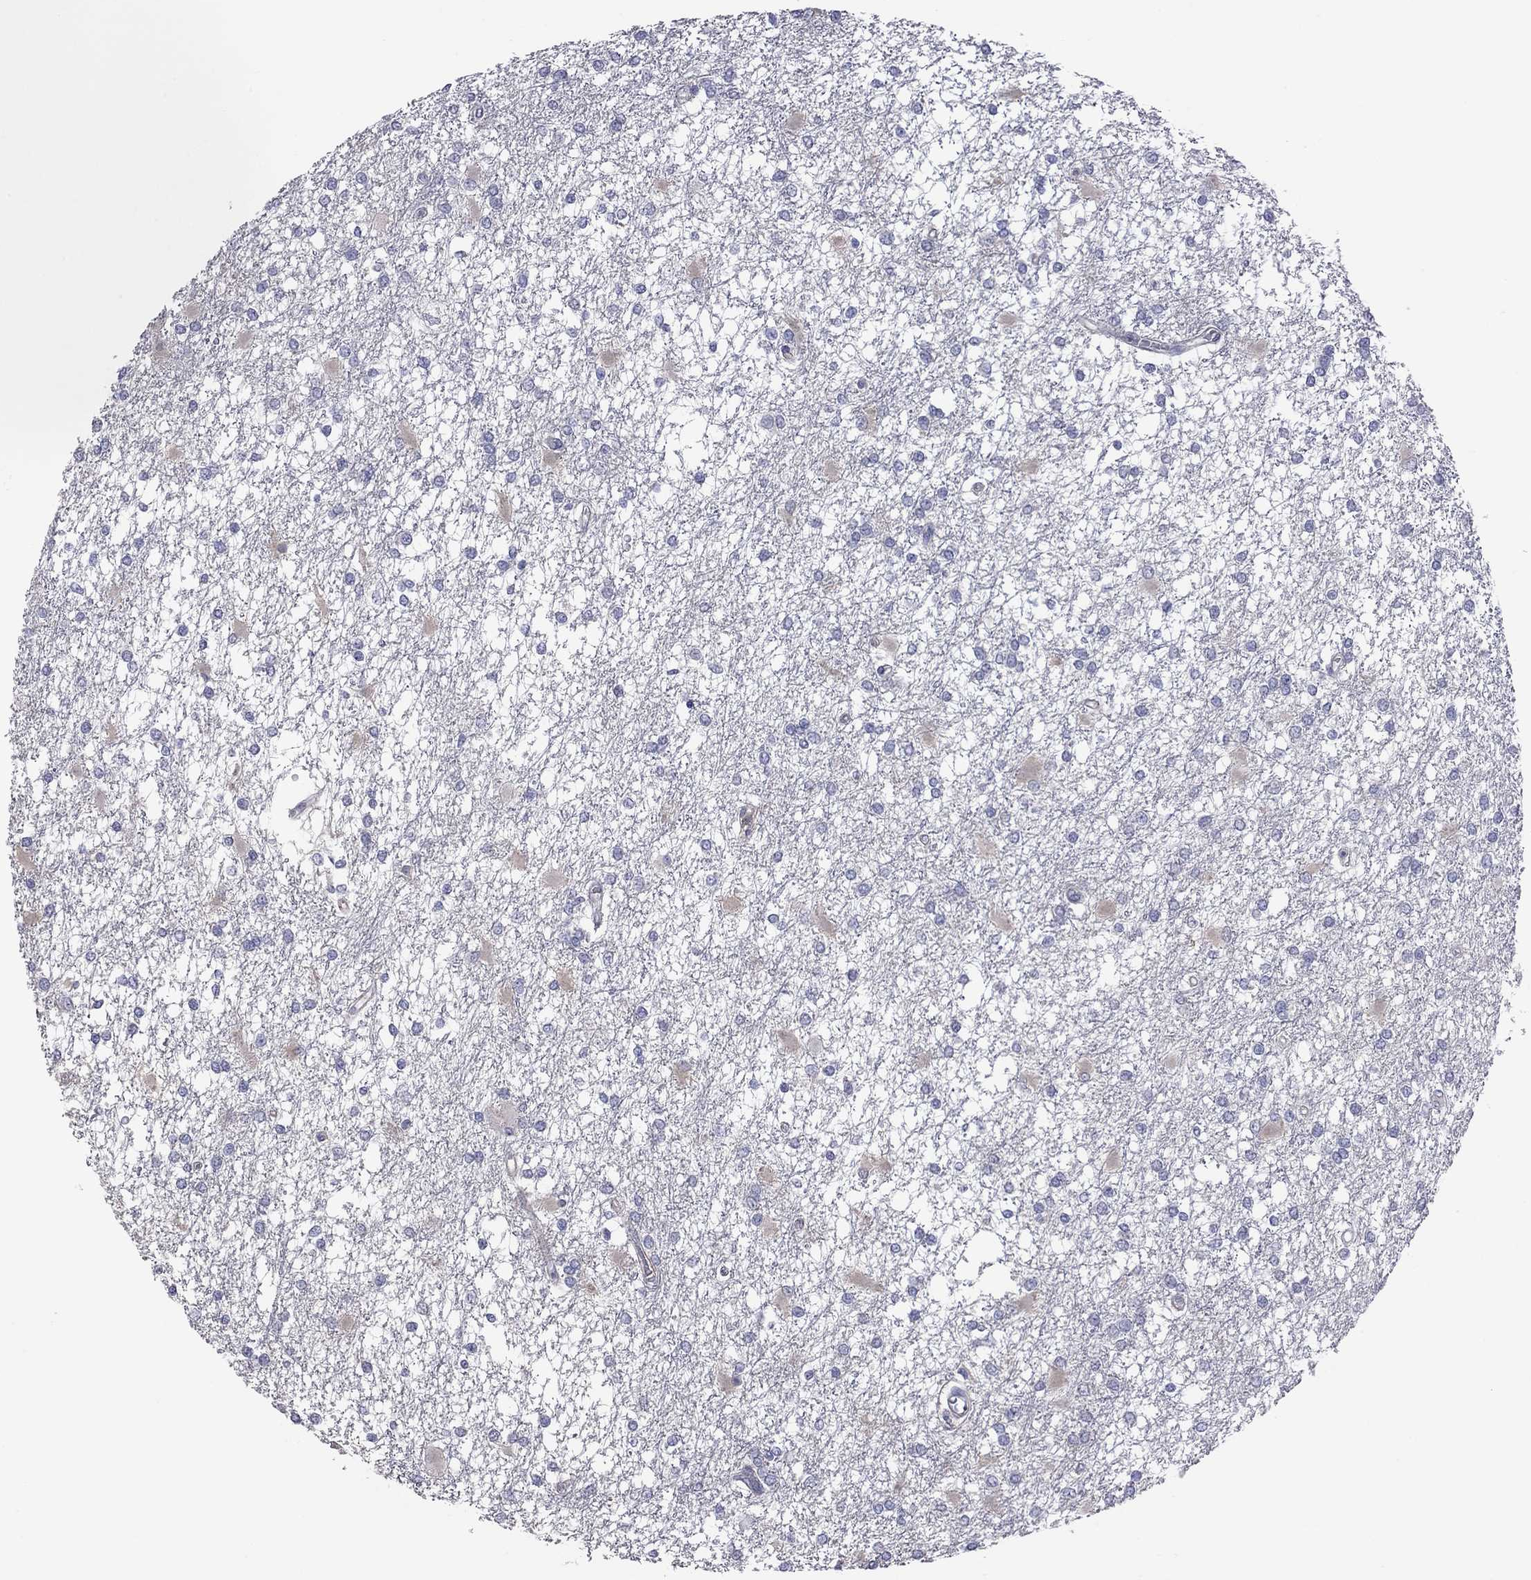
{"staining": {"intensity": "negative", "quantity": "none", "location": "none"}, "tissue": "glioma", "cell_type": "Tumor cells", "image_type": "cancer", "snomed": [{"axis": "morphology", "description": "Glioma, malignant, High grade"}, {"axis": "topography", "description": "Cerebral cortex"}], "caption": "Tumor cells are negative for protein expression in human malignant glioma (high-grade).", "gene": "HYLS1", "patient": {"sex": "male", "age": 79}}